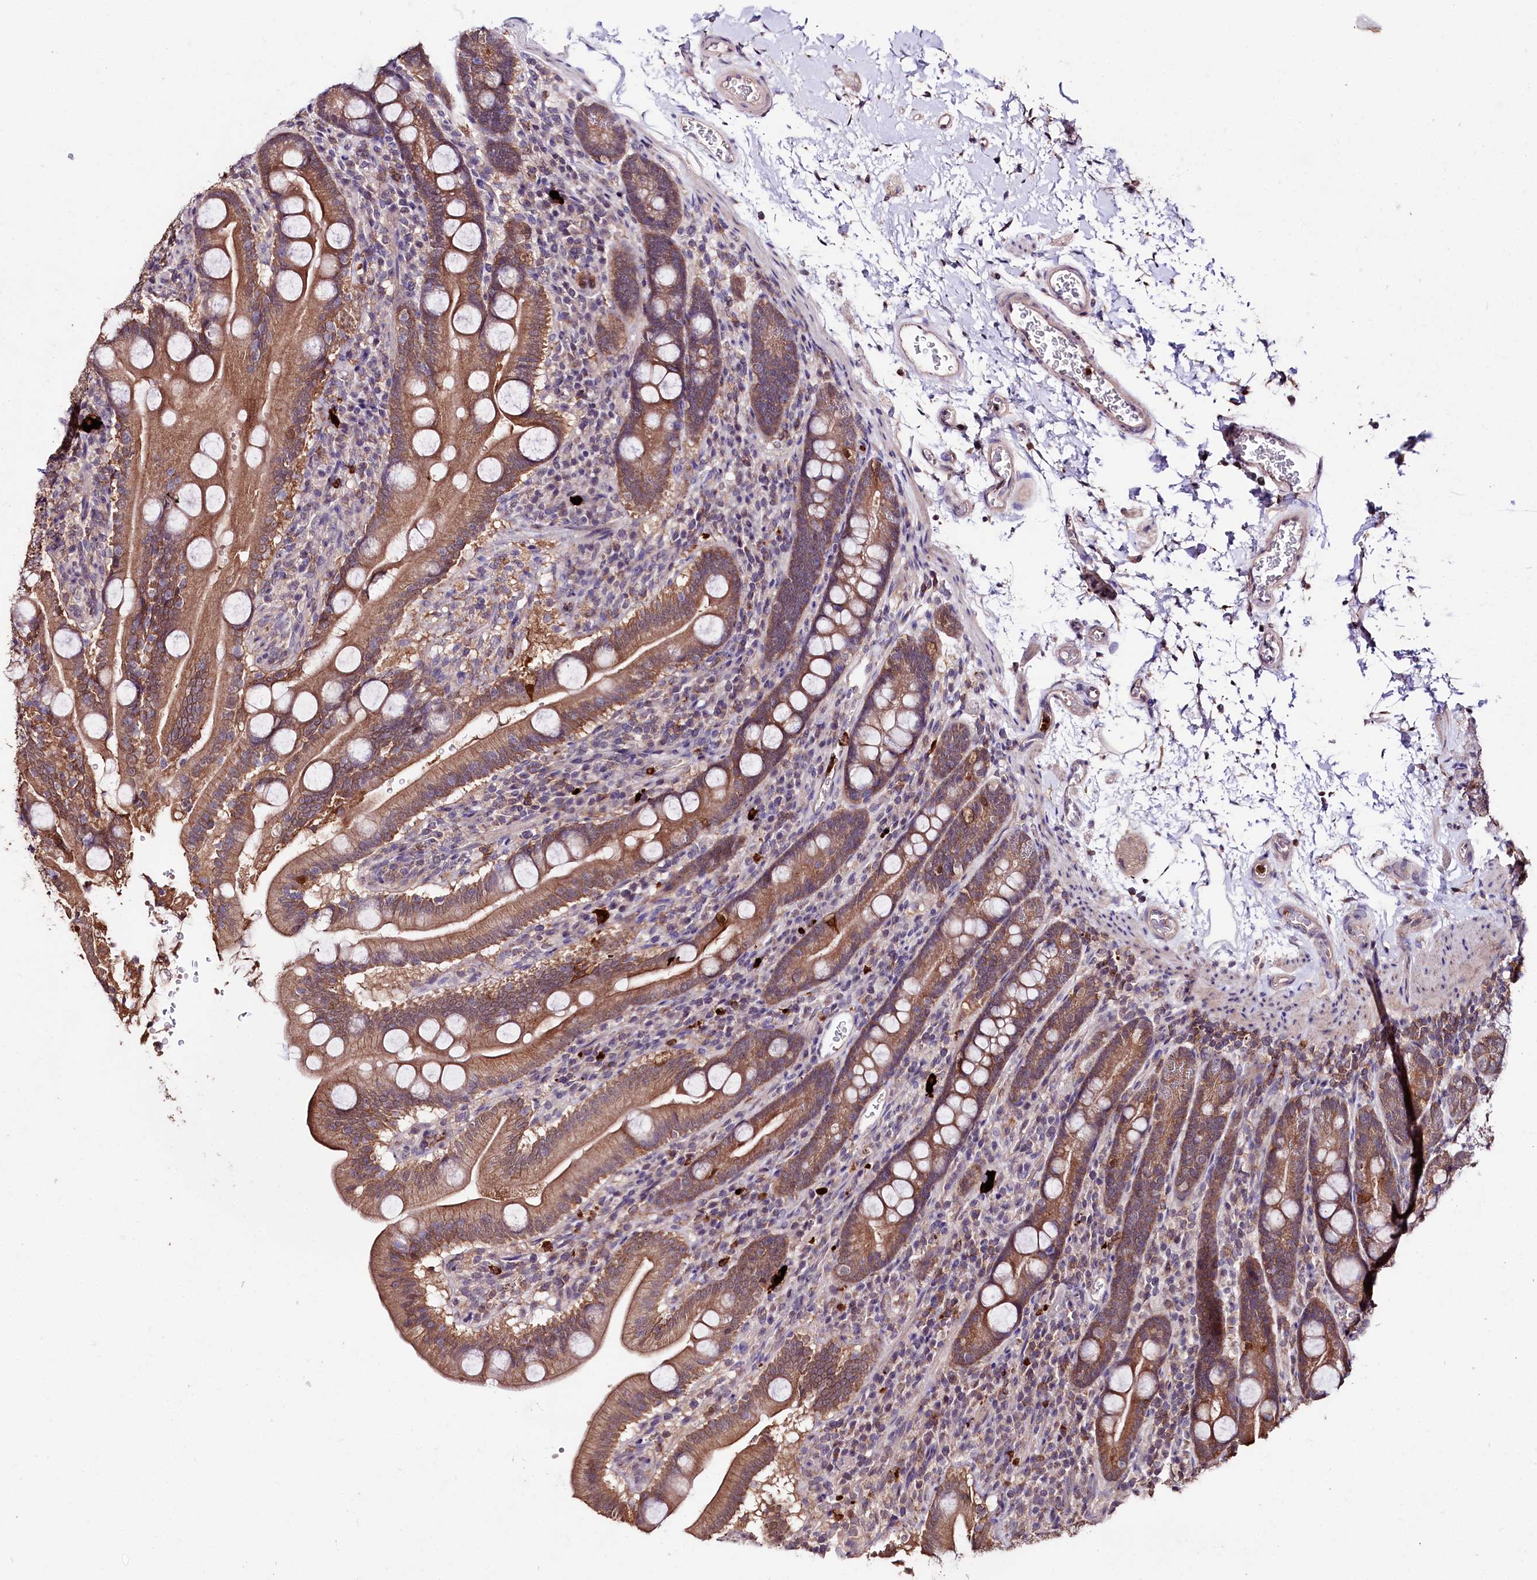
{"staining": {"intensity": "moderate", "quantity": ">75%", "location": "cytoplasmic/membranous"}, "tissue": "duodenum", "cell_type": "Glandular cells", "image_type": "normal", "snomed": [{"axis": "morphology", "description": "Normal tissue, NOS"}, {"axis": "topography", "description": "Duodenum"}], "caption": "Protein staining reveals moderate cytoplasmic/membranous staining in approximately >75% of glandular cells in benign duodenum.", "gene": "KLRB1", "patient": {"sex": "male", "age": 35}}